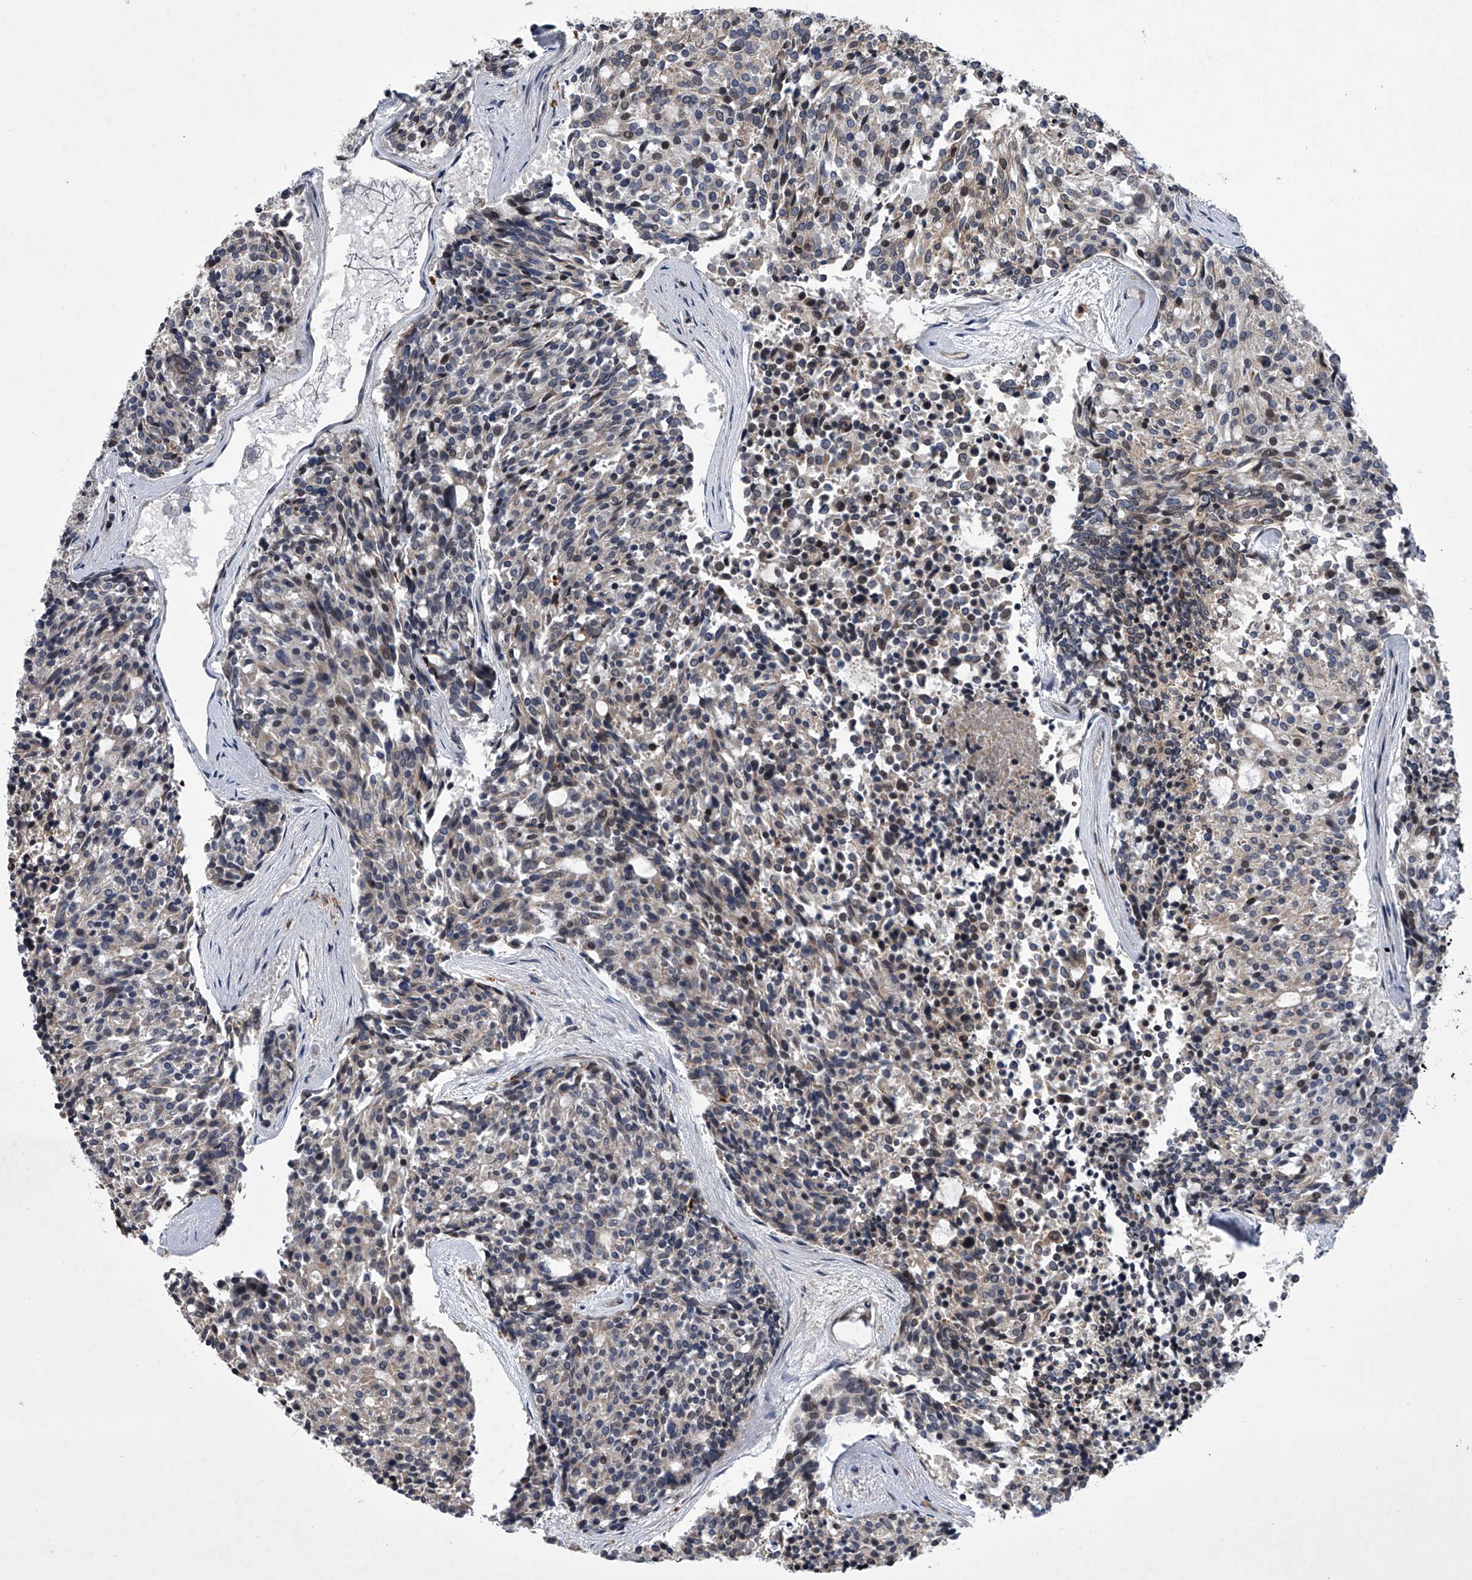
{"staining": {"intensity": "moderate", "quantity": "<25%", "location": "cytoplasmic/membranous"}, "tissue": "carcinoid", "cell_type": "Tumor cells", "image_type": "cancer", "snomed": [{"axis": "morphology", "description": "Carcinoid, malignant, NOS"}, {"axis": "topography", "description": "Pancreas"}], "caption": "A photomicrograph showing moderate cytoplasmic/membranous positivity in about <25% of tumor cells in malignant carcinoid, as visualized by brown immunohistochemical staining.", "gene": "TRIM8", "patient": {"sex": "female", "age": 54}}